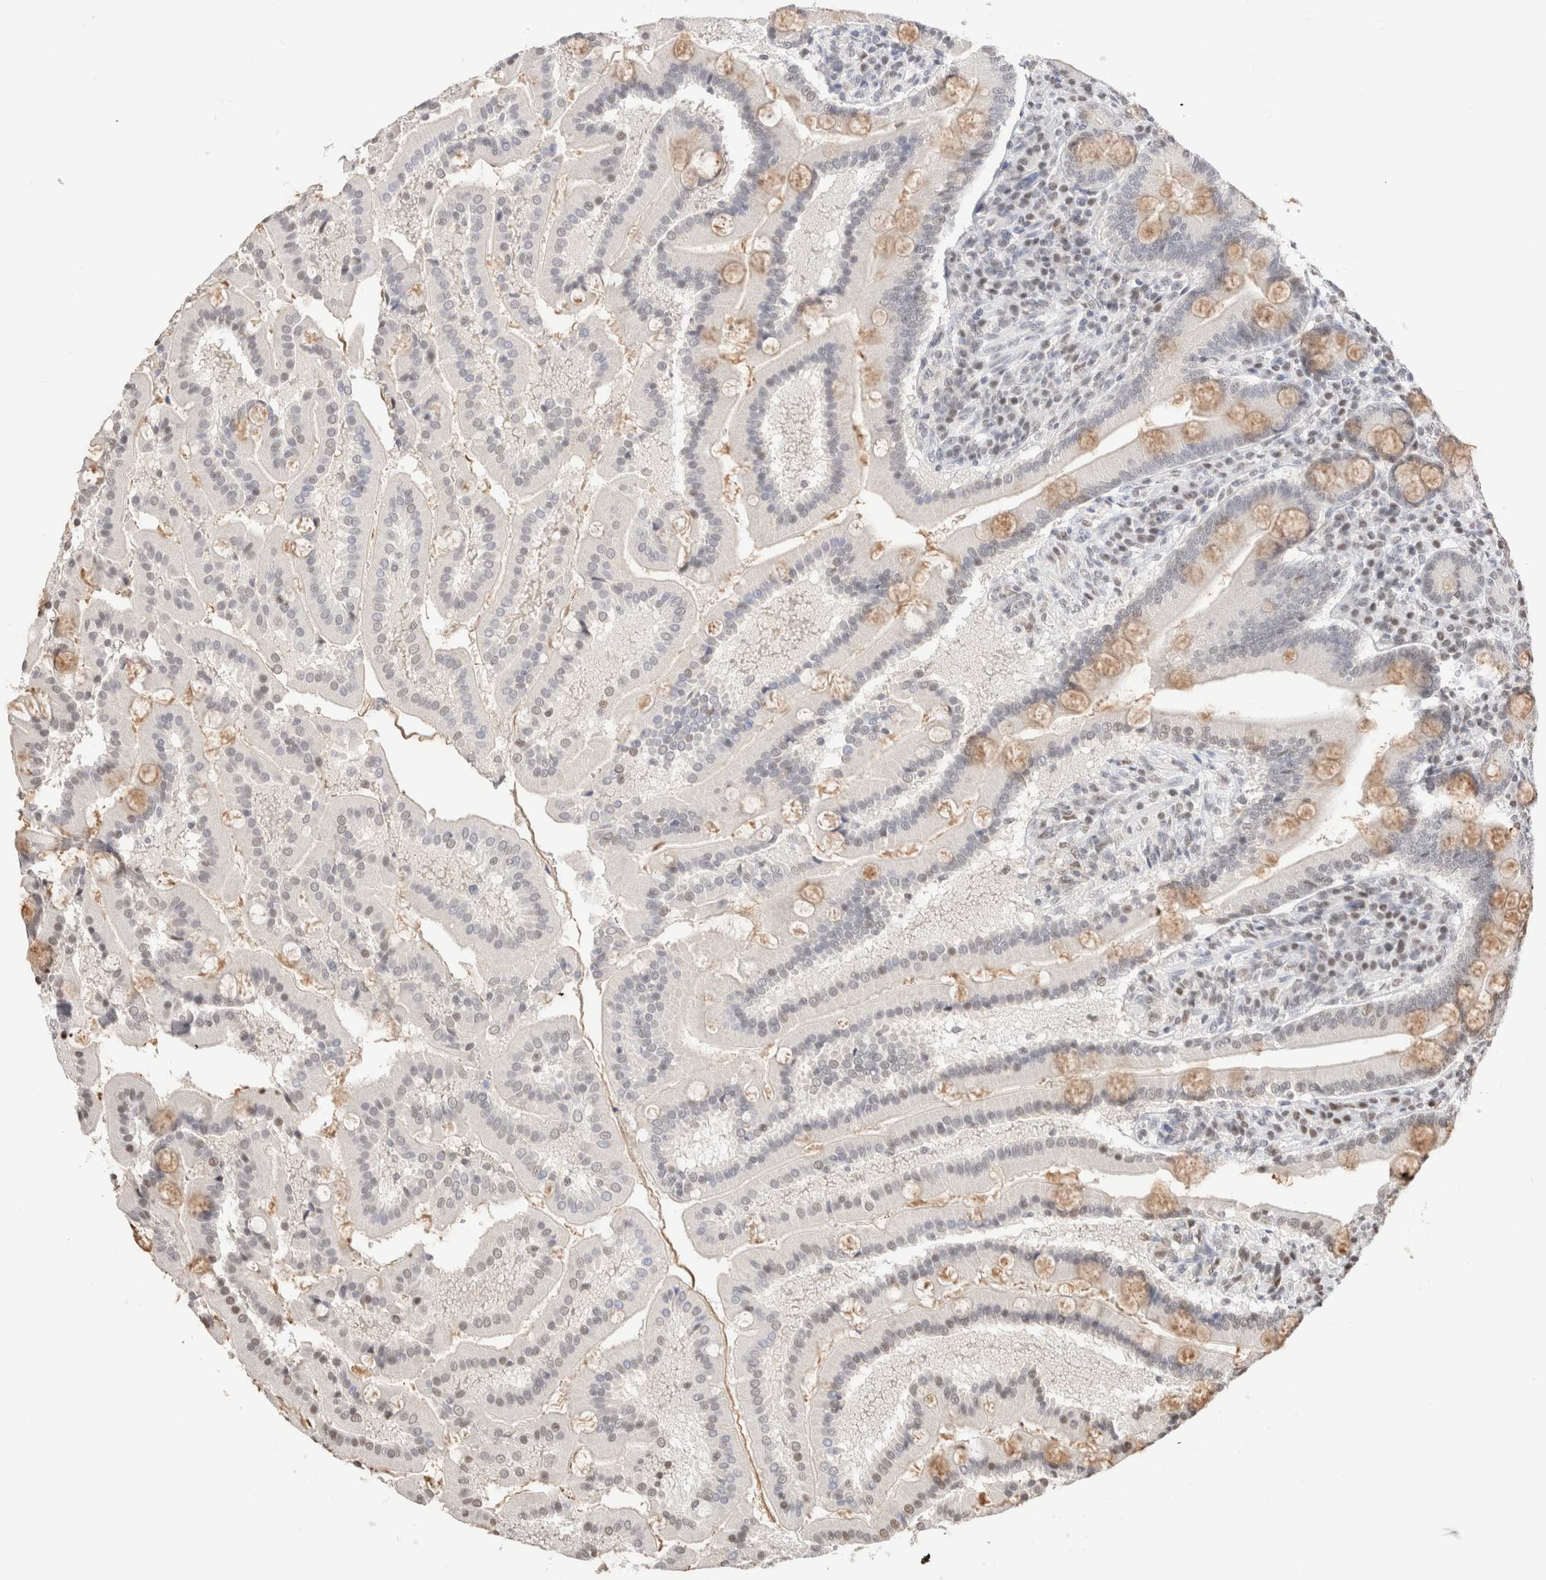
{"staining": {"intensity": "moderate", "quantity": "<25%", "location": "cytoplasmic/membranous"}, "tissue": "duodenum", "cell_type": "Glandular cells", "image_type": "normal", "snomed": [{"axis": "morphology", "description": "Normal tissue, NOS"}, {"axis": "topography", "description": "Duodenum"}], "caption": "Benign duodenum demonstrates moderate cytoplasmic/membranous expression in approximately <25% of glandular cells.", "gene": "SUPT3H", "patient": {"sex": "male", "age": 50}}